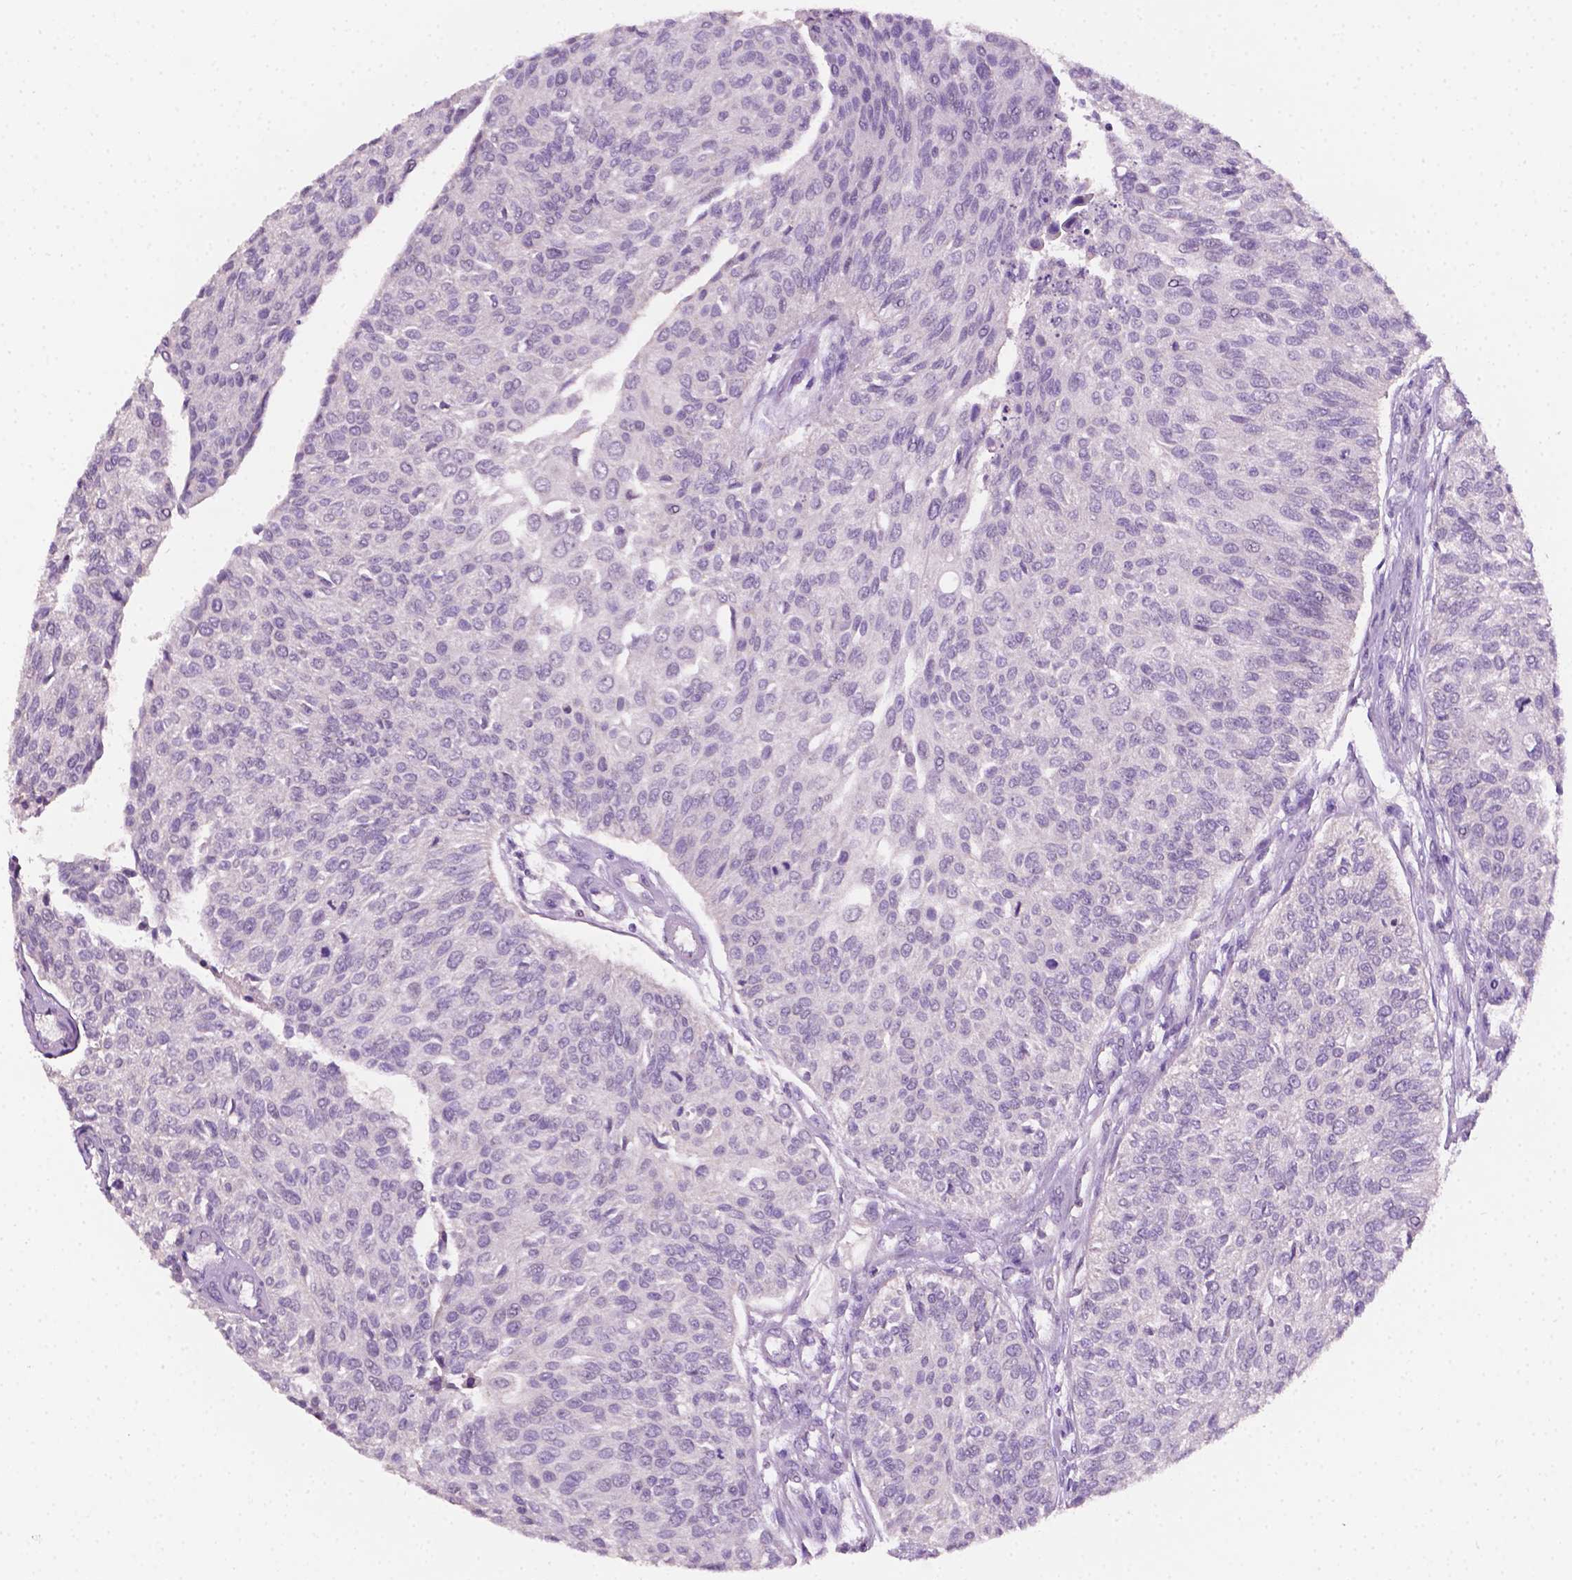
{"staining": {"intensity": "negative", "quantity": "none", "location": "none"}, "tissue": "urothelial cancer", "cell_type": "Tumor cells", "image_type": "cancer", "snomed": [{"axis": "morphology", "description": "Urothelial carcinoma, NOS"}, {"axis": "topography", "description": "Urinary bladder"}], "caption": "Immunohistochemical staining of urothelial cancer displays no significant expression in tumor cells. (DAB (3,3'-diaminobenzidine) IHC, high magnification).", "gene": "EGFR", "patient": {"sex": "male", "age": 55}}